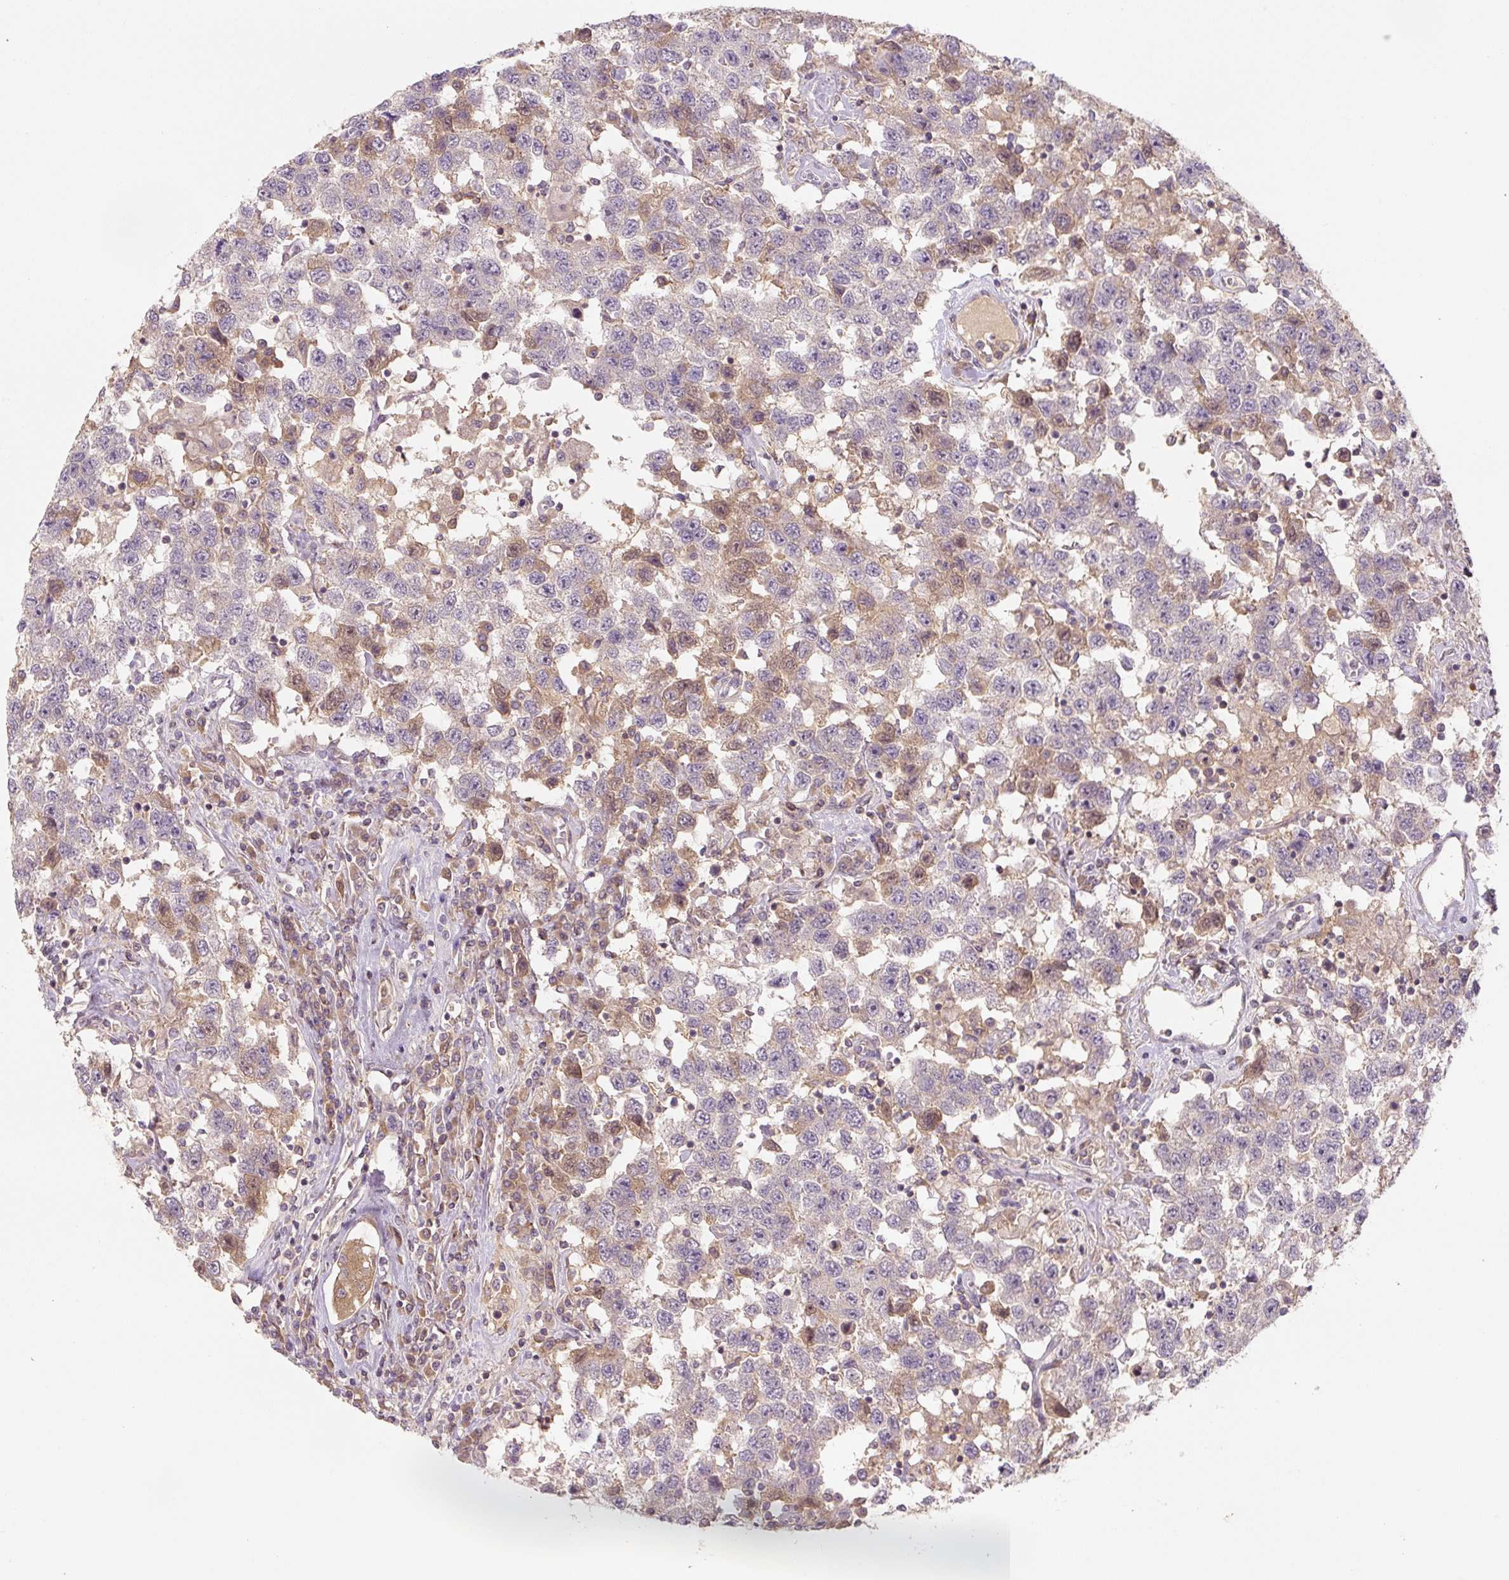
{"staining": {"intensity": "negative", "quantity": "none", "location": "none"}, "tissue": "testis cancer", "cell_type": "Tumor cells", "image_type": "cancer", "snomed": [{"axis": "morphology", "description": "Seminoma, NOS"}, {"axis": "topography", "description": "Testis"}], "caption": "Tumor cells show no significant staining in testis seminoma.", "gene": "C2orf73", "patient": {"sex": "male", "age": 41}}